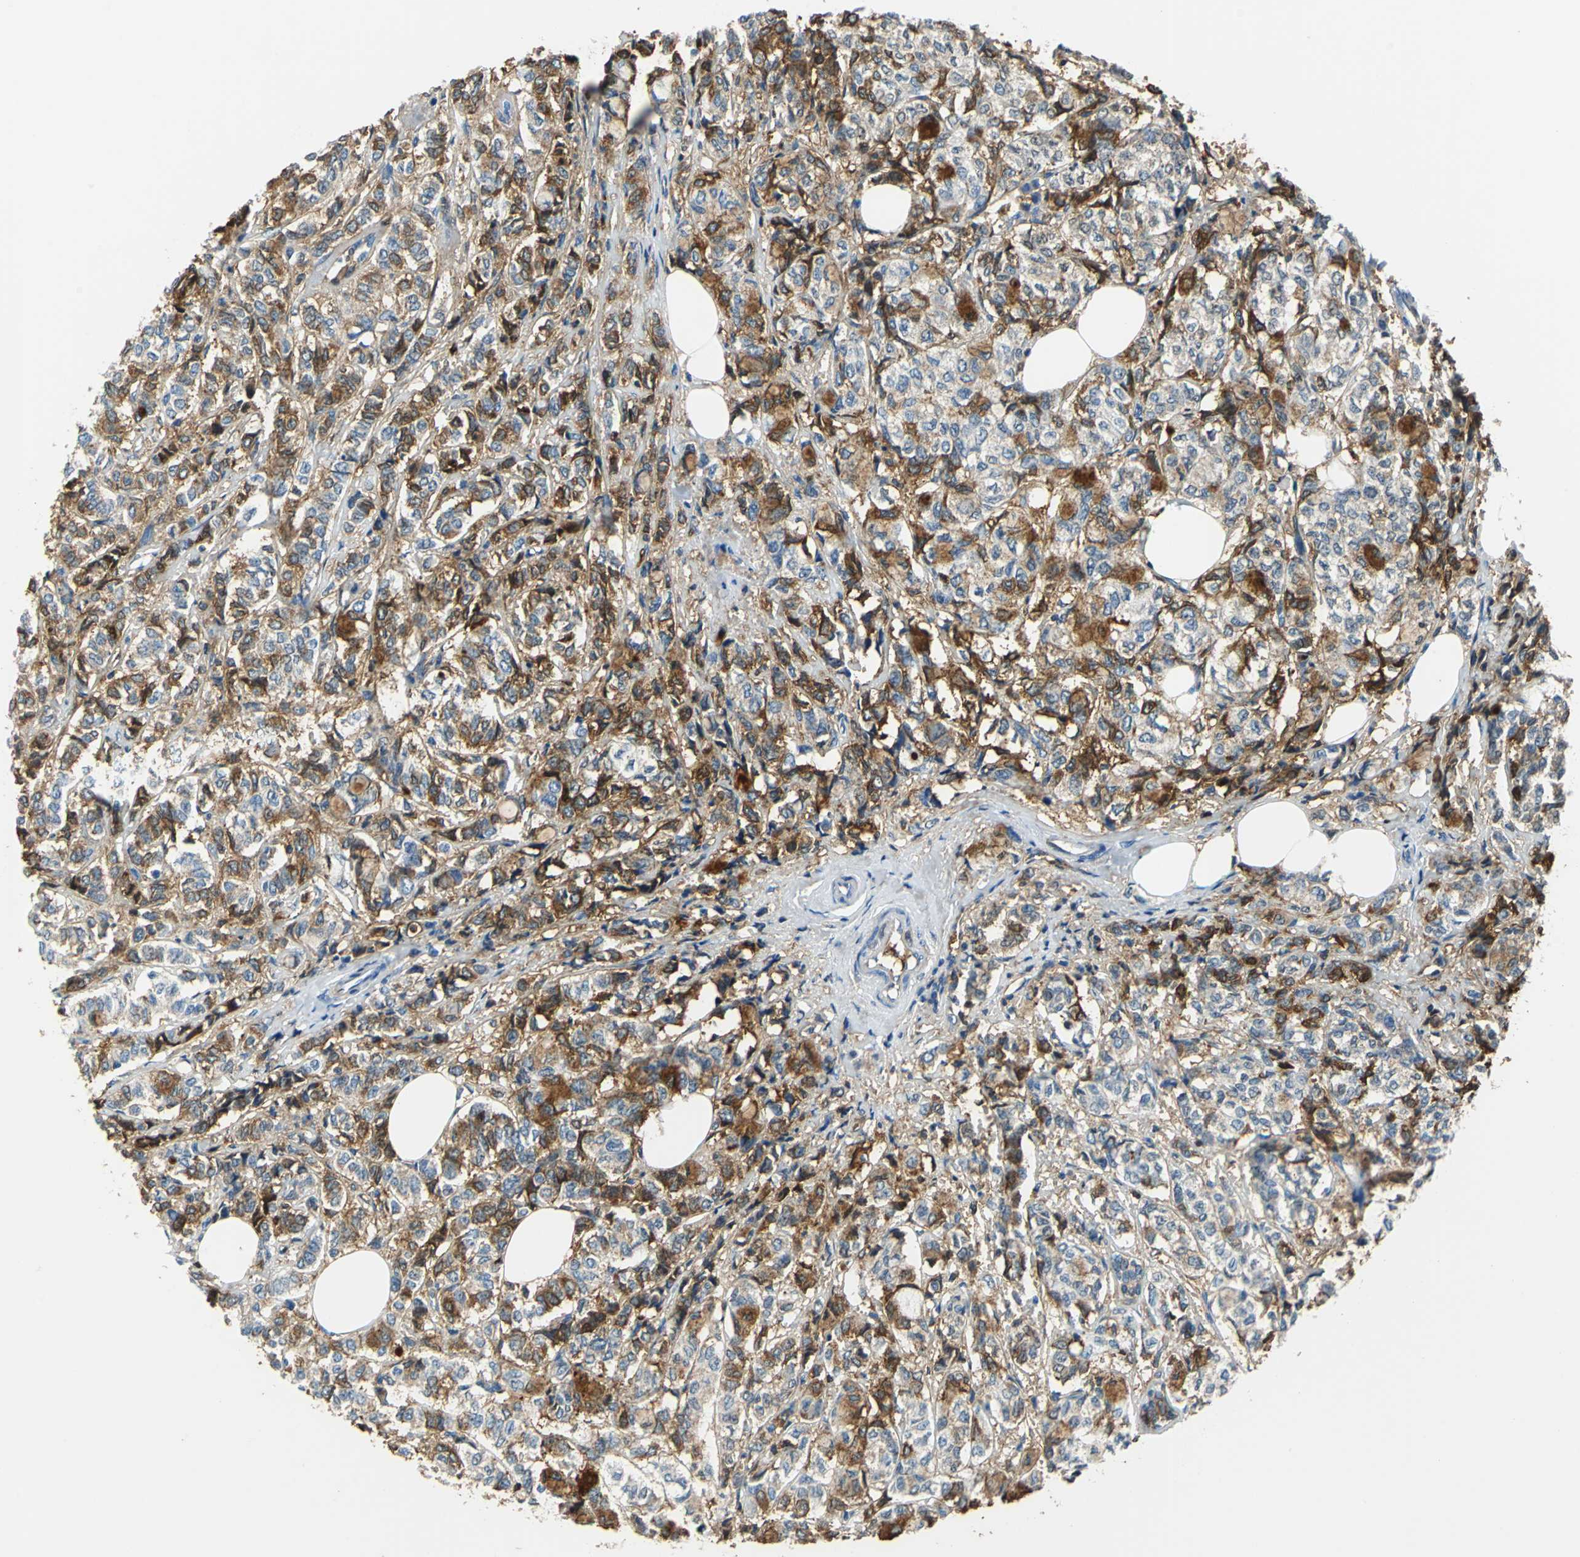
{"staining": {"intensity": "strong", "quantity": "25%-75%", "location": "cytoplasmic/membranous"}, "tissue": "breast cancer", "cell_type": "Tumor cells", "image_type": "cancer", "snomed": [{"axis": "morphology", "description": "Lobular carcinoma"}, {"axis": "topography", "description": "Breast"}], "caption": "A photomicrograph of breast cancer (lobular carcinoma) stained for a protein displays strong cytoplasmic/membranous brown staining in tumor cells.", "gene": "ALB", "patient": {"sex": "female", "age": 60}}